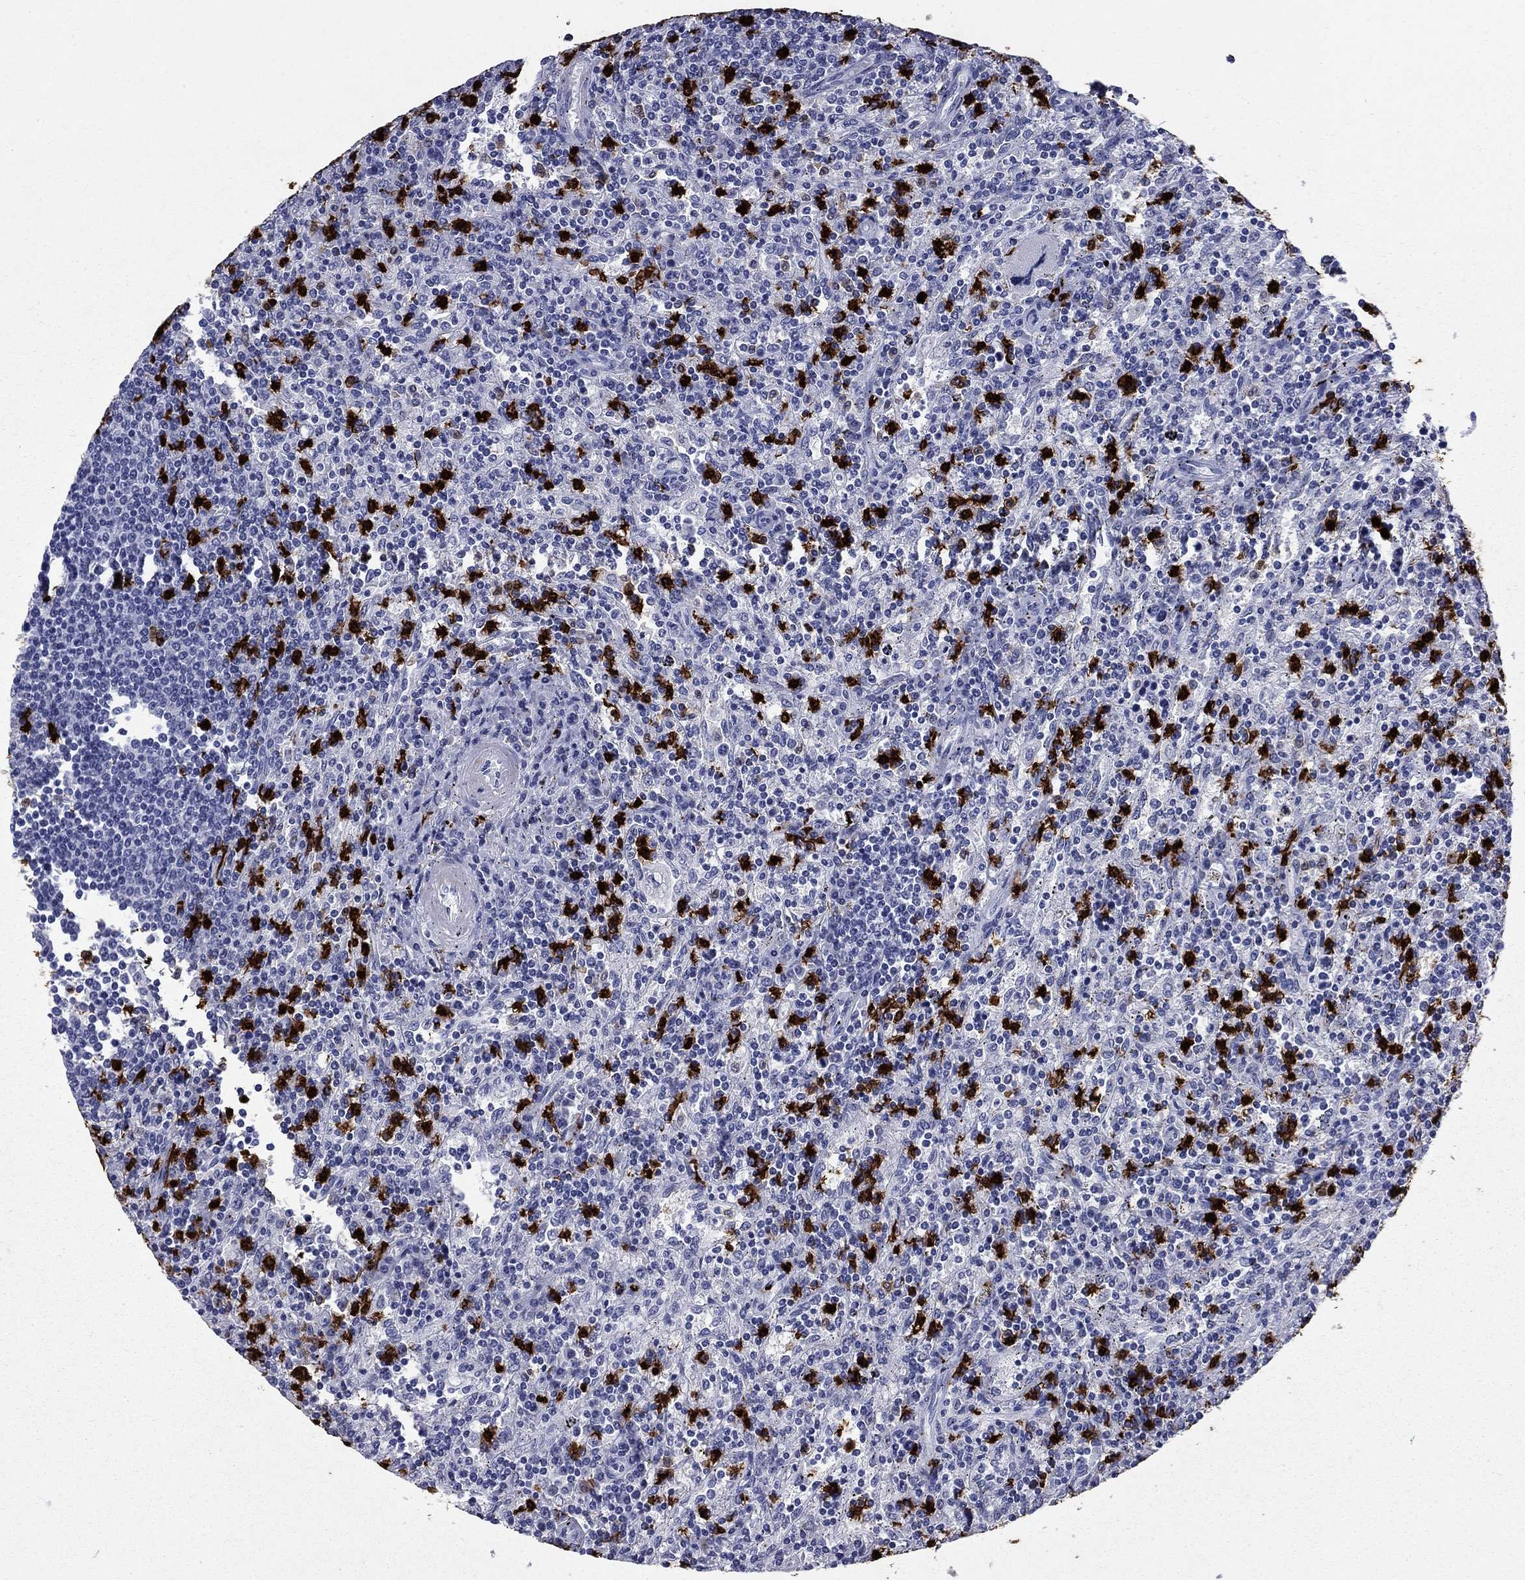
{"staining": {"intensity": "negative", "quantity": "none", "location": "none"}, "tissue": "lymphoma", "cell_type": "Tumor cells", "image_type": "cancer", "snomed": [{"axis": "morphology", "description": "Malignant lymphoma, non-Hodgkin's type, Low grade"}, {"axis": "topography", "description": "Spleen"}], "caption": "This is an immunohistochemistry image of lymphoma. There is no positivity in tumor cells.", "gene": "TRIM29", "patient": {"sex": "male", "age": 62}}